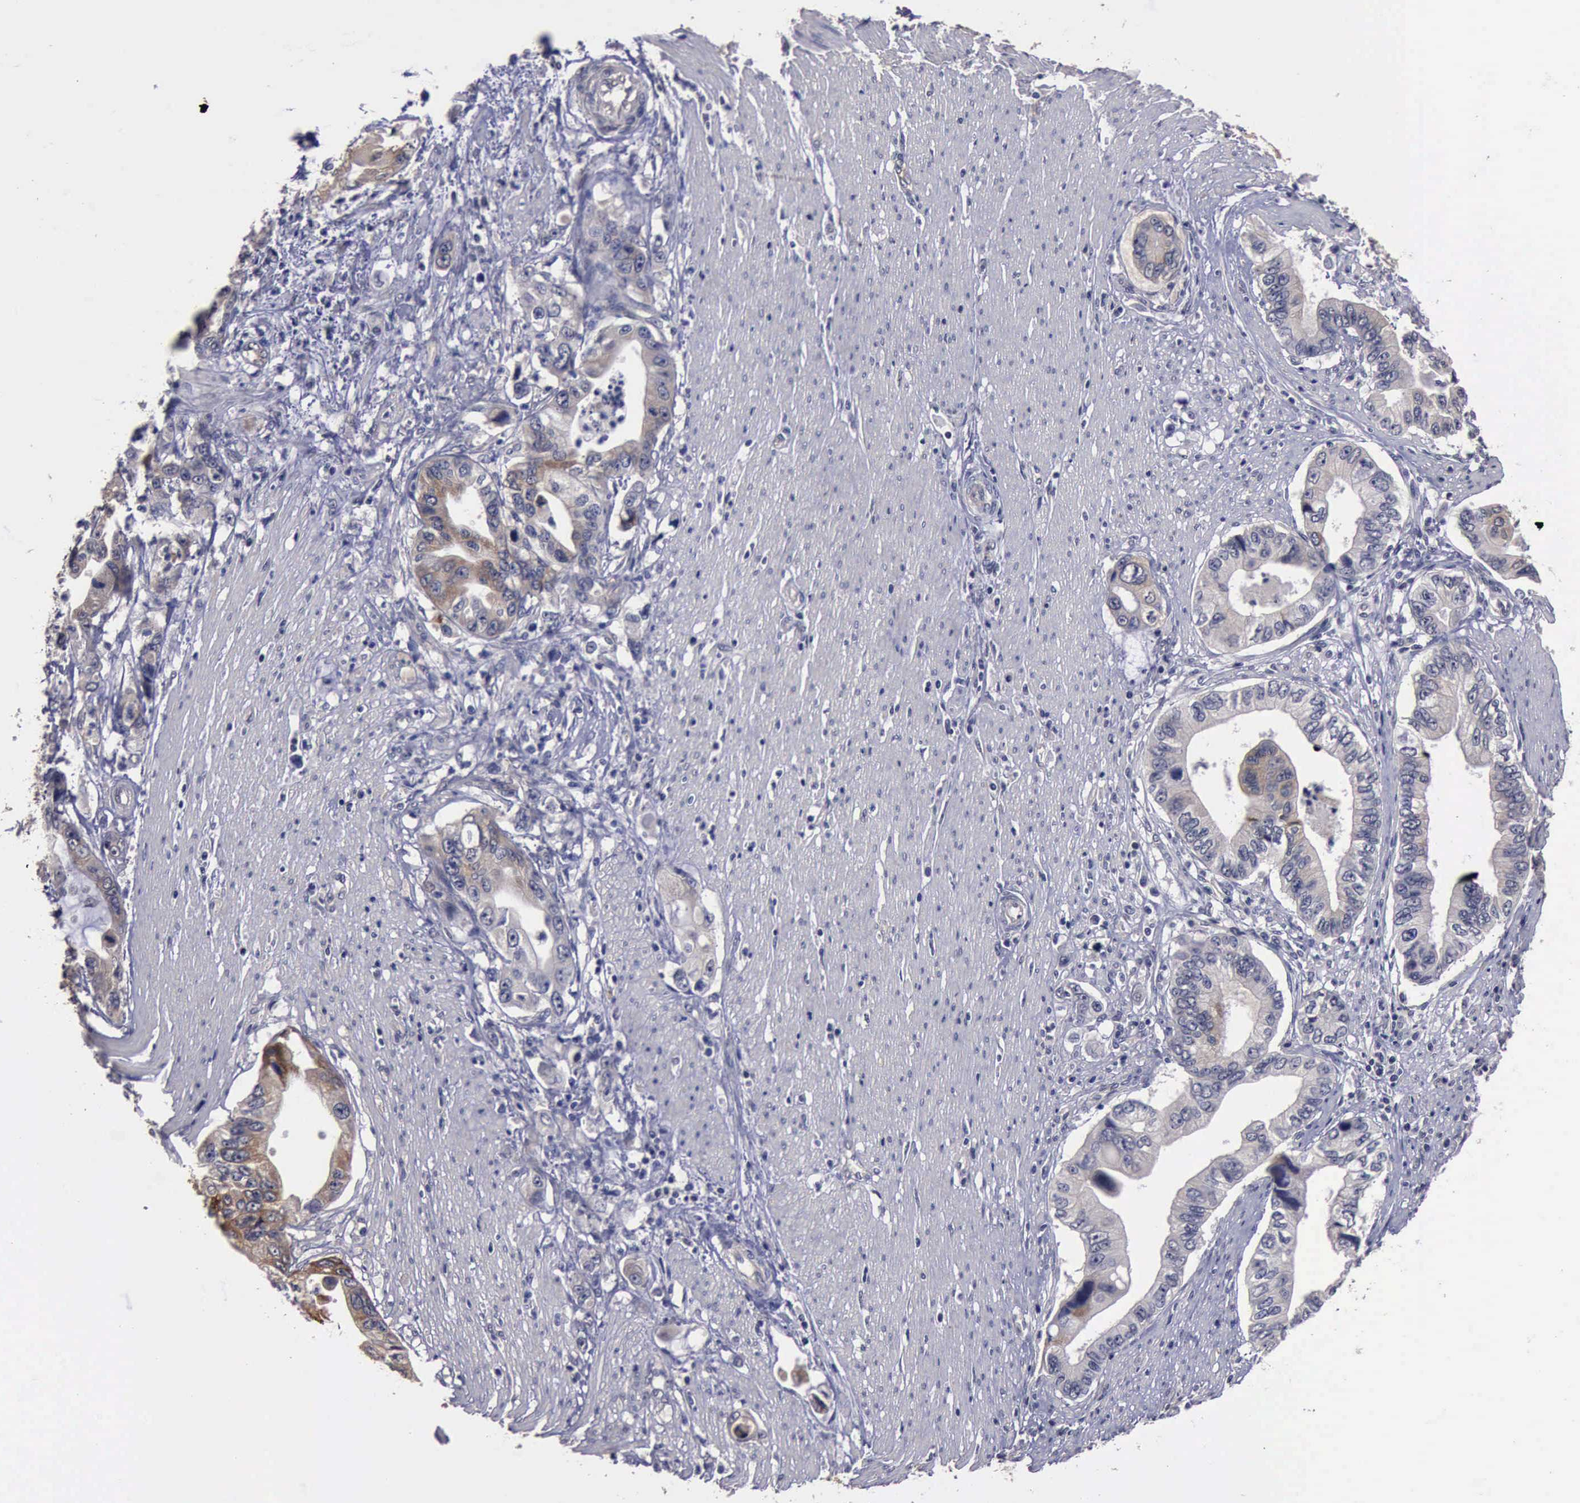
{"staining": {"intensity": "weak", "quantity": "<25%", "location": "cytoplasmic/membranous"}, "tissue": "pancreatic cancer", "cell_type": "Tumor cells", "image_type": "cancer", "snomed": [{"axis": "morphology", "description": "Adenocarcinoma, NOS"}, {"axis": "topography", "description": "Pancreas"}, {"axis": "topography", "description": "Stomach, upper"}], "caption": "Immunohistochemistry micrograph of neoplastic tissue: human pancreatic cancer stained with DAB exhibits no significant protein staining in tumor cells.", "gene": "CRKL", "patient": {"sex": "male", "age": 77}}